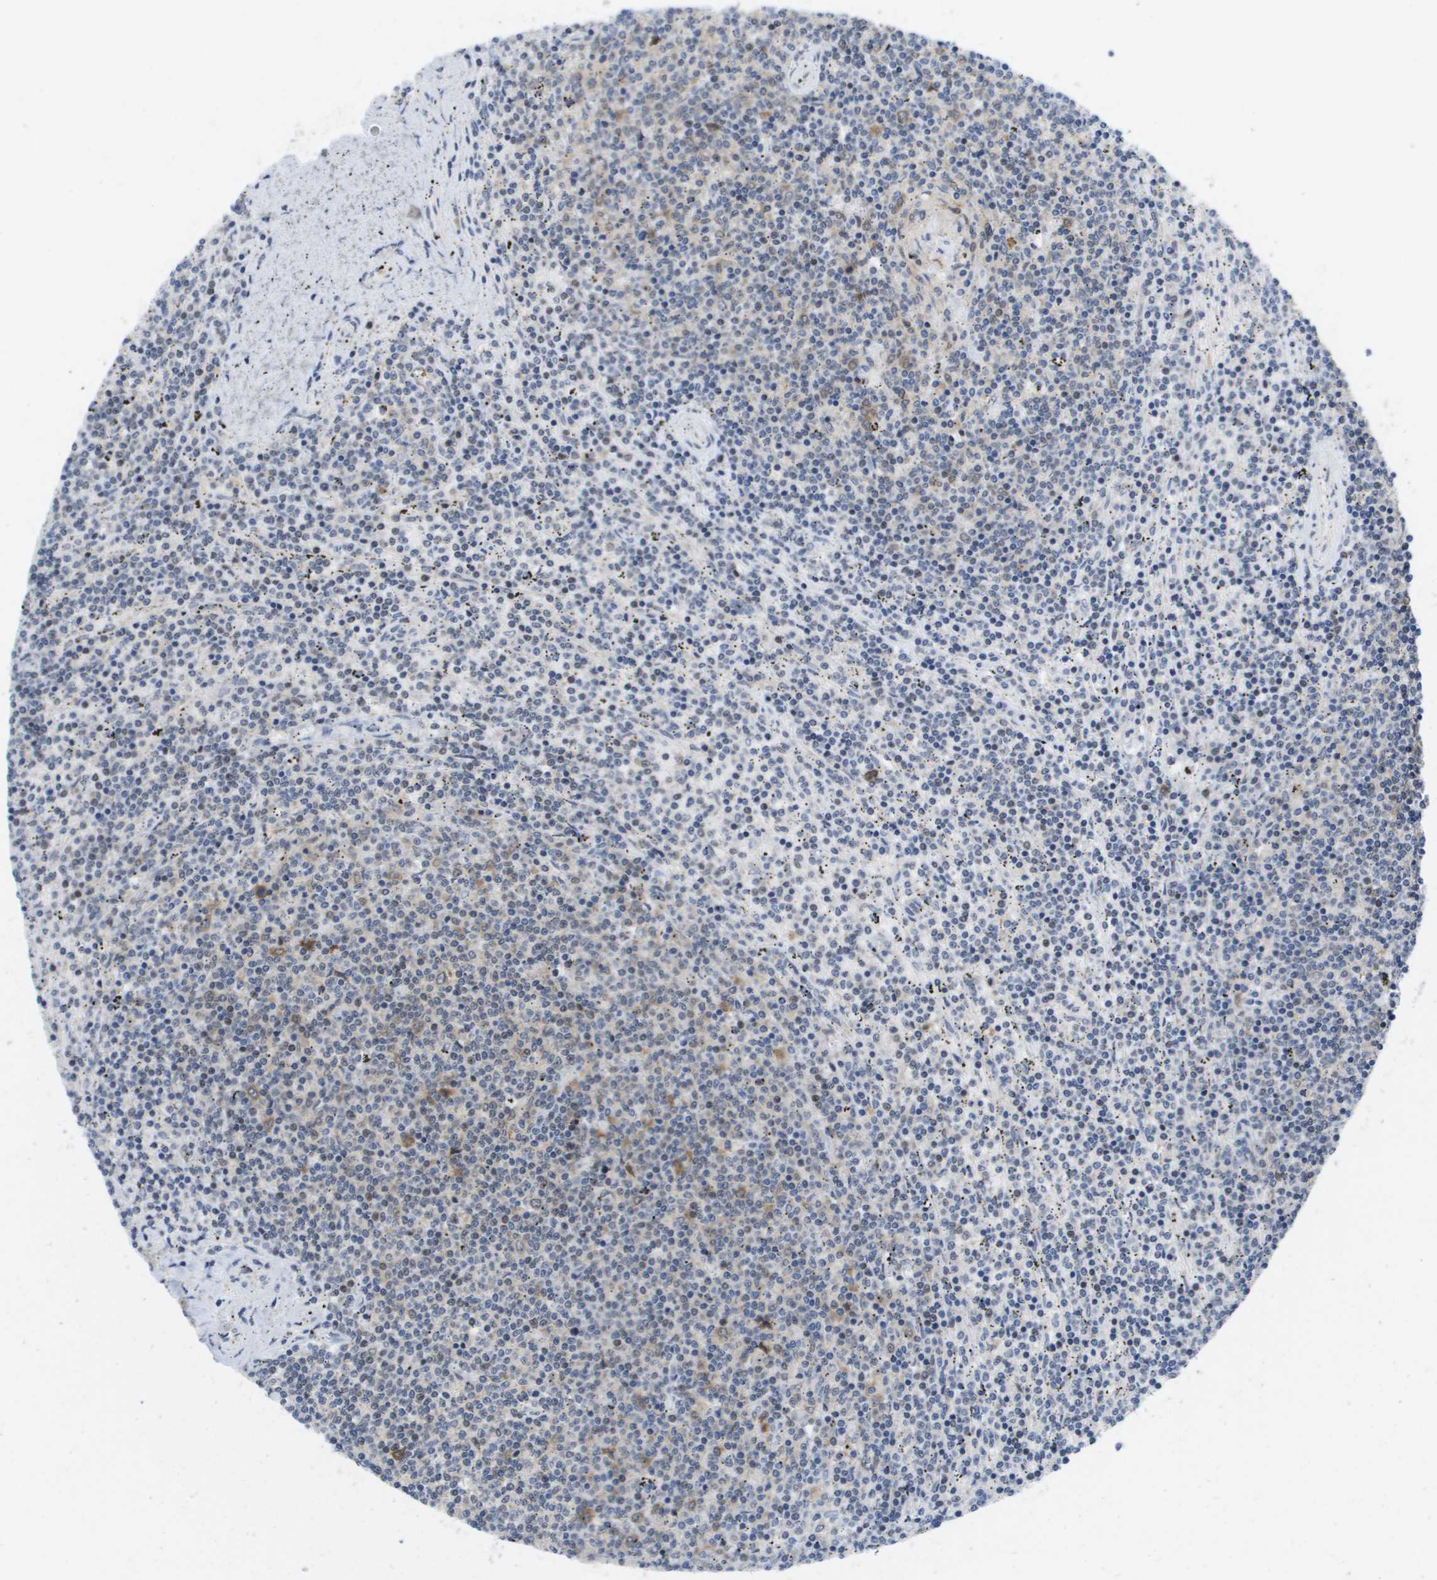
{"staining": {"intensity": "moderate", "quantity": "<25%", "location": "cytoplasmic/membranous"}, "tissue": "lymphoma", "cell_type": "Tumor cells", "image_type": "cancer", "snomed": [{"axis": "morphology", "description": "Malignant lymphoma, non-Hodgkin's type, Low grade"}, {"axis": "topography", "description": "Spleen"}], "caption": "Immunohistochemistry of lymphoma reveals low levels of moderate cytoplasmic/membranous expression in about <25% of tumor cells.", "gene": "FKBP4", "patient": {"sex": "female", "age": 50}}